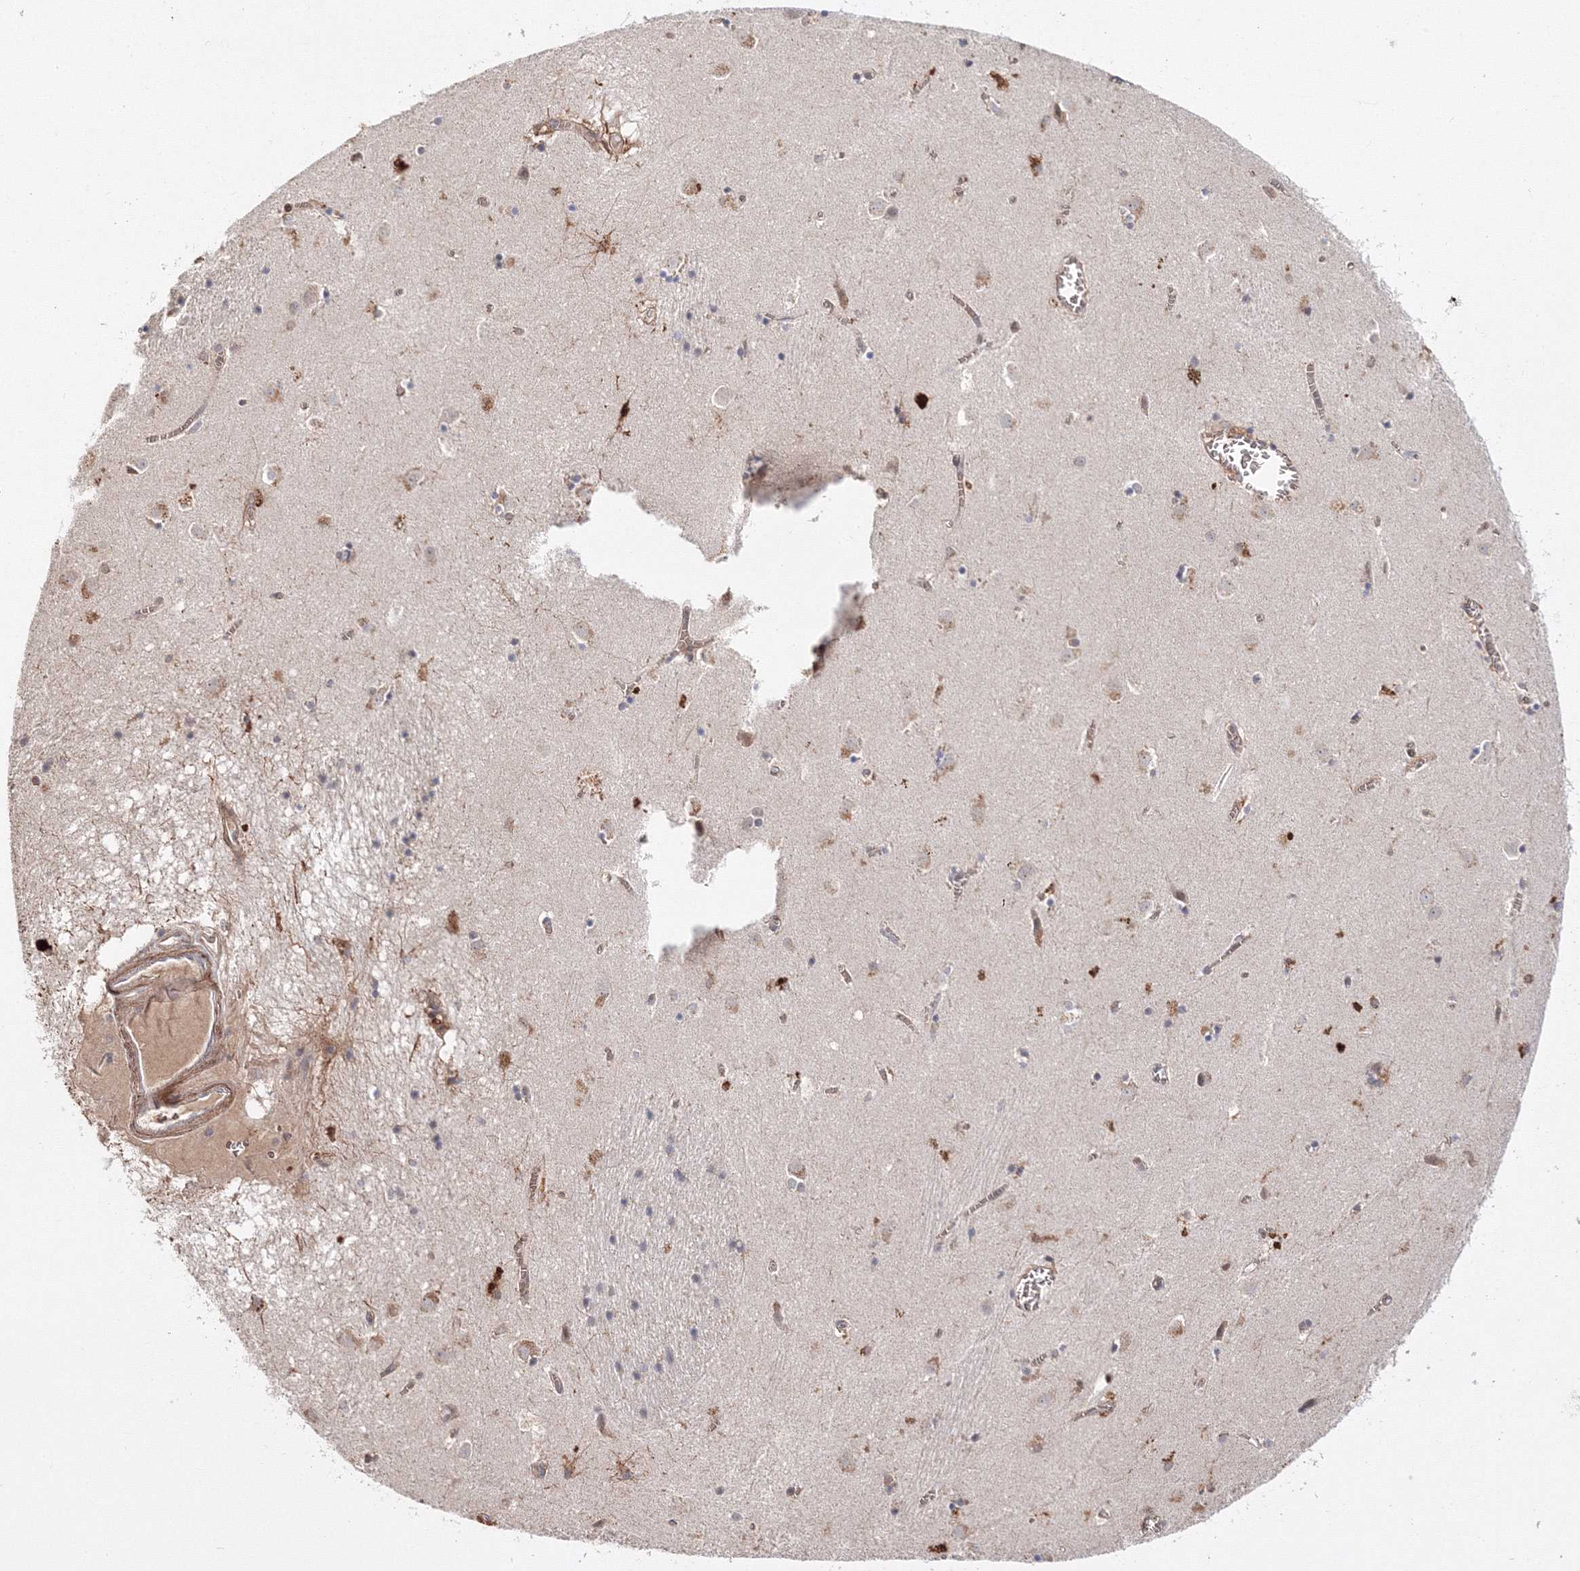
{"staining": {"intensity": "weak", "quantity": "<25%", "location": "cytoplasmic/membranous"}, "tissue": "caudate", "cell_type": "Glial cells", "image_type": "normal", "snomed": [{"axis": "morphology", "description": "Normal tissue, NOS"}, {"axis": "topography", "description": "Lateral ventricle wall"}], "caption": "Immunohistochemistry histopathology image of unremarkable caudate: human caudate stained with DAB shows no significant protein staining in glial cells. Nuclei are stained in blue.", "gene": "C11orf52", "patient": {"sex": "male", "age": 70}}